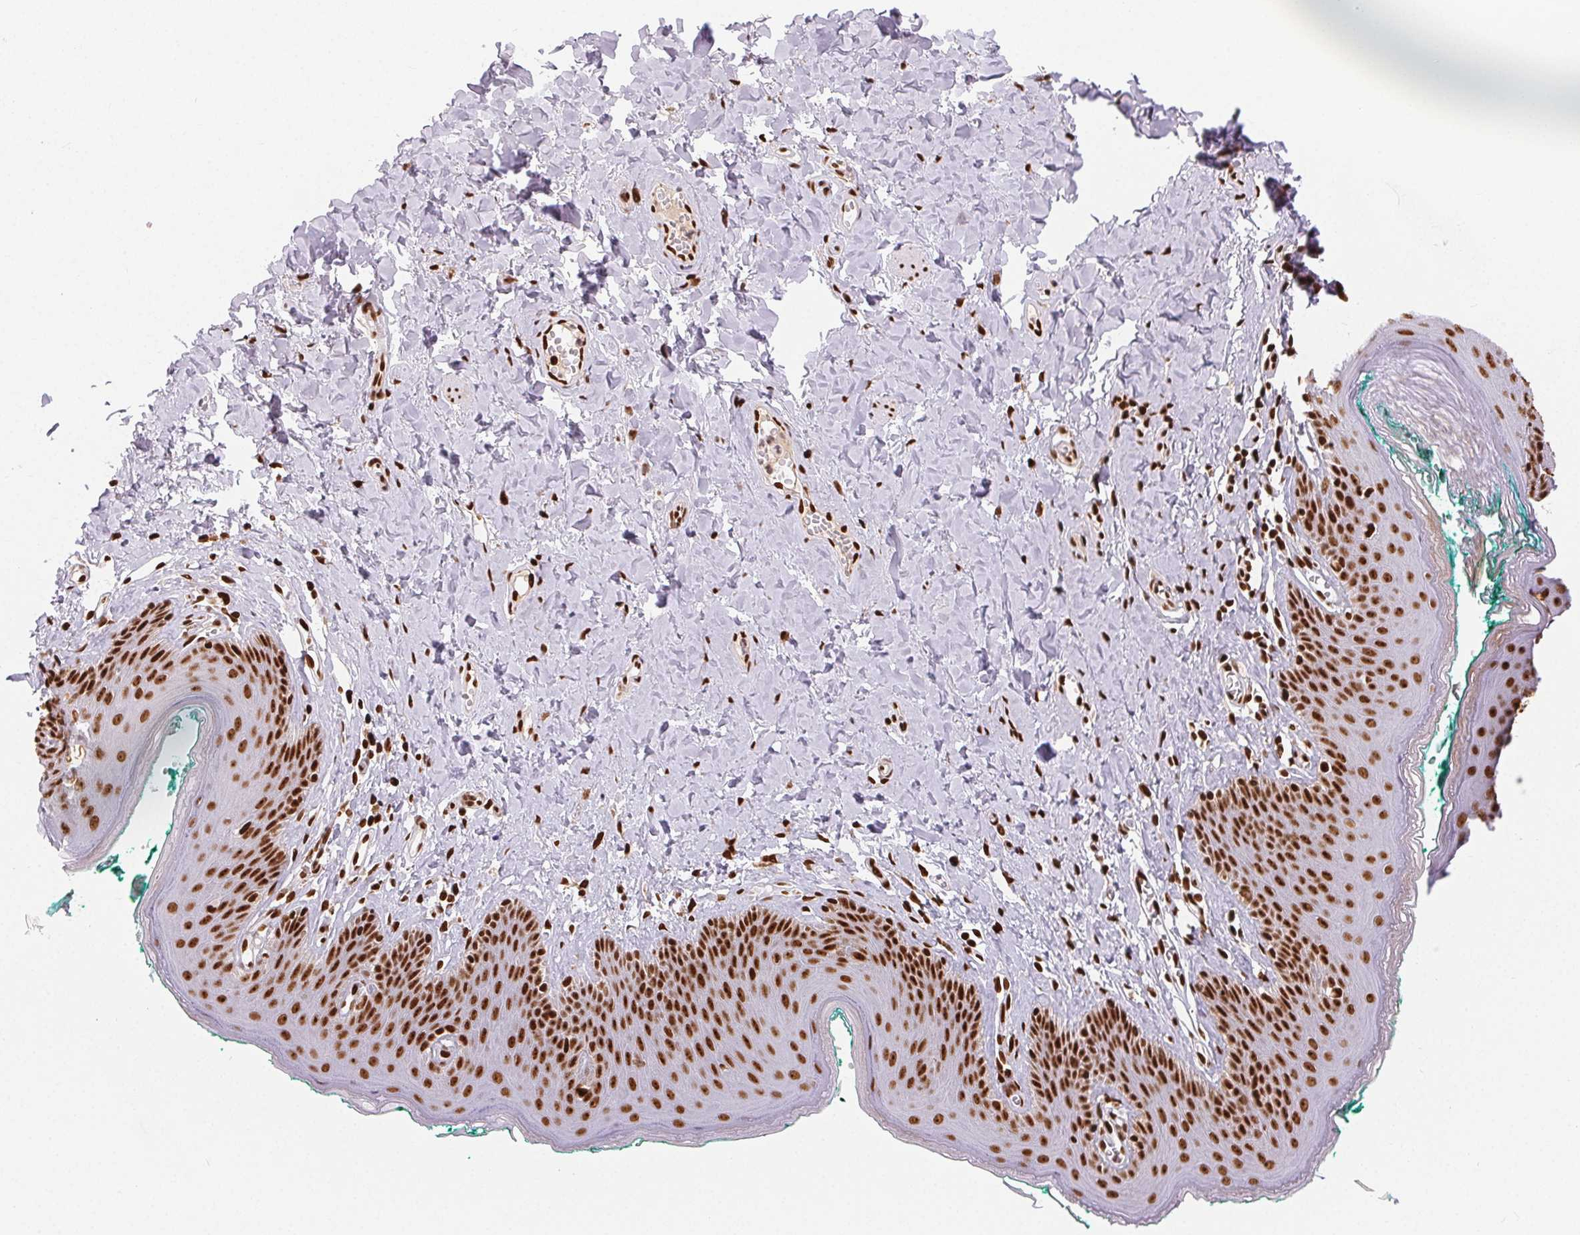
{"staining": {"intensity": "strong", "quantity": ">75%", "location": "nuclear"}, "tissue": "skin", "cell_type": "Epidermal cells", "image_type": "normal", "snomed": [{"axis": "morphology", "description": "Normal tissue, NOS"}, {"axis": "topography", "description": "Vulva"}, {"axis": "topography", "description": "Peripheral nerve tissue"}], "caption": "A brown stain shows strong nuclear expression of a protein in epidermal cells of benign human skin. The protein of interest is stained brown, and the nuclei are stained in blue (DAB IHC with brightfield microscopy, high magnification).", "gene": "ZNF80", "patient": {"sex": "female", "age": 66}}